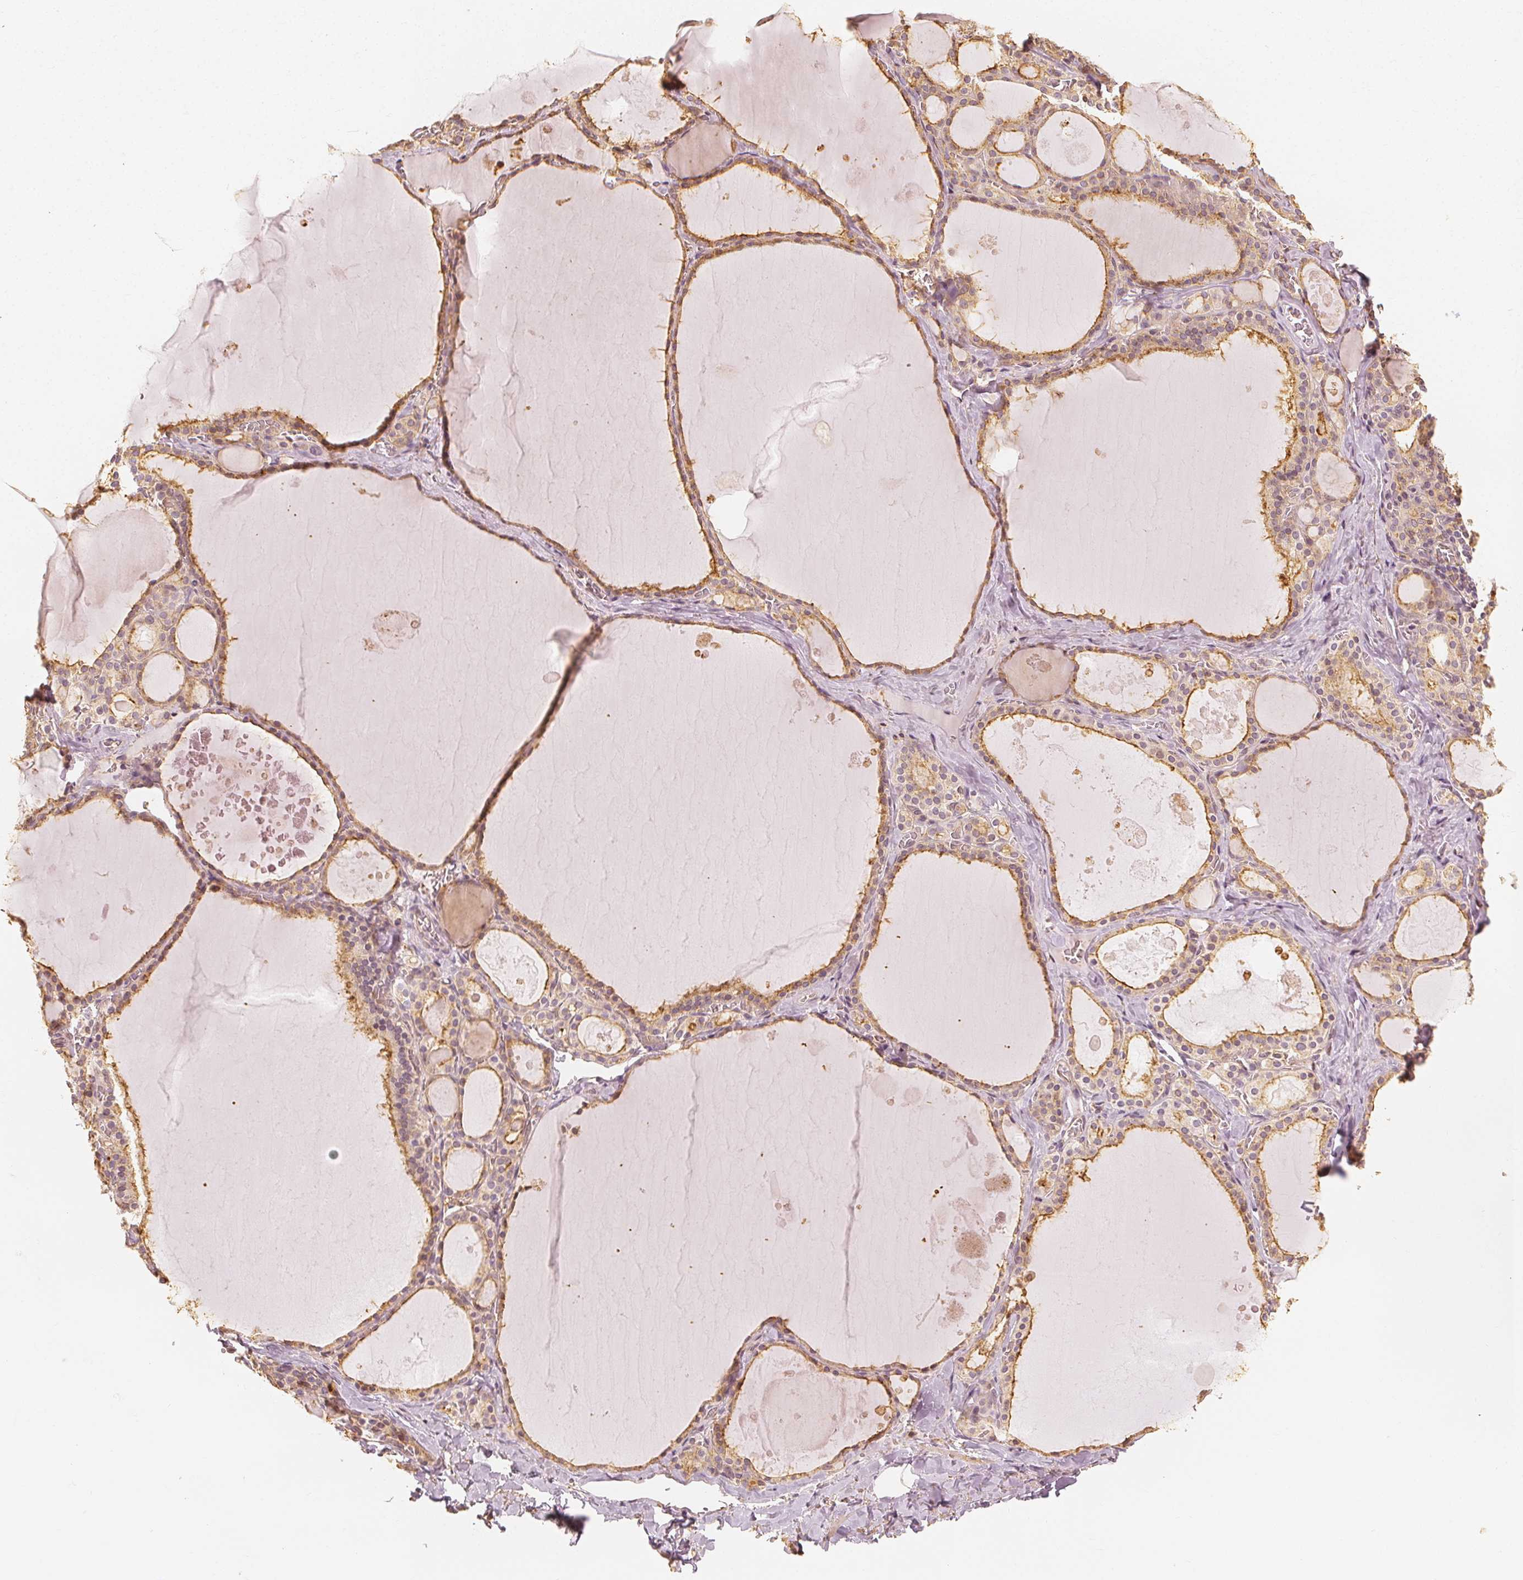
{"staining": {"intensity": "weak", "quantity": ">75%", "location": "cytoplasmic/membranous"}, "tissue": "thyroid gland", "cell_type": "Glandular cells", "image_type": "normal", "snomed": [{"axis": "morphology", "description": "Normal tissue, NOS"}, {"axis": "topography", "description": "Thyroid gland"}], "caption": "DAB (3,3'-diaminobenzidine) immunohistochemical staining of benign thyroid gland displays weak cytoplasmic/membranous protein positivity in about >75% of glandular cells.", "gene": "ARHGAP26", "patient": {"sex": "male", "age": 56}}